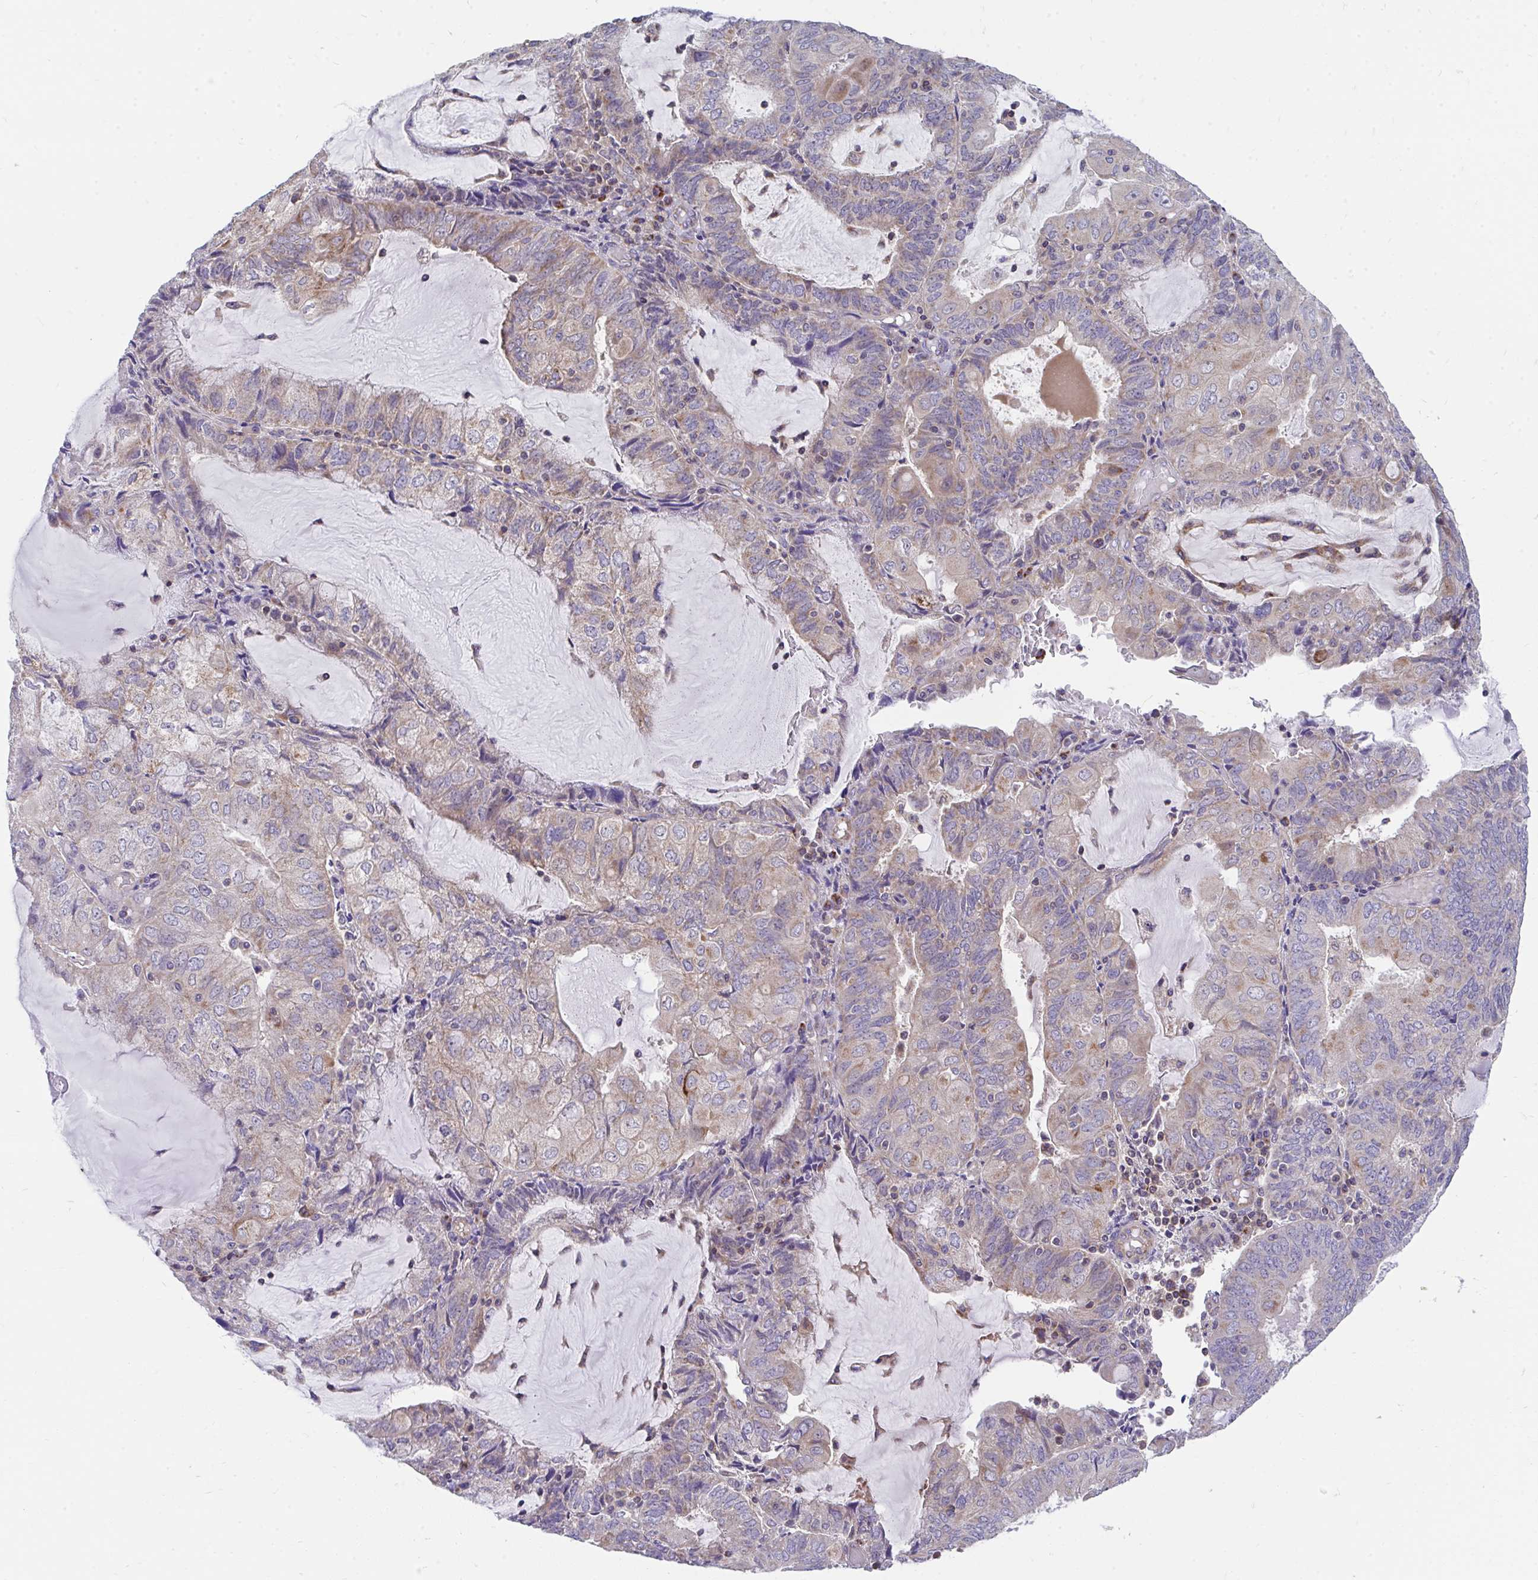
{"staining": {"intensity": "weak", "quantity": "25%-75%", "location": "cytoplasmic/membranous"}, "tissue": "endometrial cancer", "cell_type": "Tumor cells", "image_type": "cancer", "snomed": [{"axis": "morphology", "description": "Adenocarcinoma, NOS"}, {"axis": "topography", "description": "Endometrium"}], "caption": "The histopathology image exhibits staining of adenocarcinoma (endometrial), revealing weak cytoplasmic/membranous protein staining (brown color) within tumor cells. The staining was performed using DAB (3,3'-diaminobenzidine), with brown indicating positive protein expression. Nuclei are stained blue with hematoxylin.", "gene": "FHIP1B", "patient": {"sex": "female", "age": 81}}